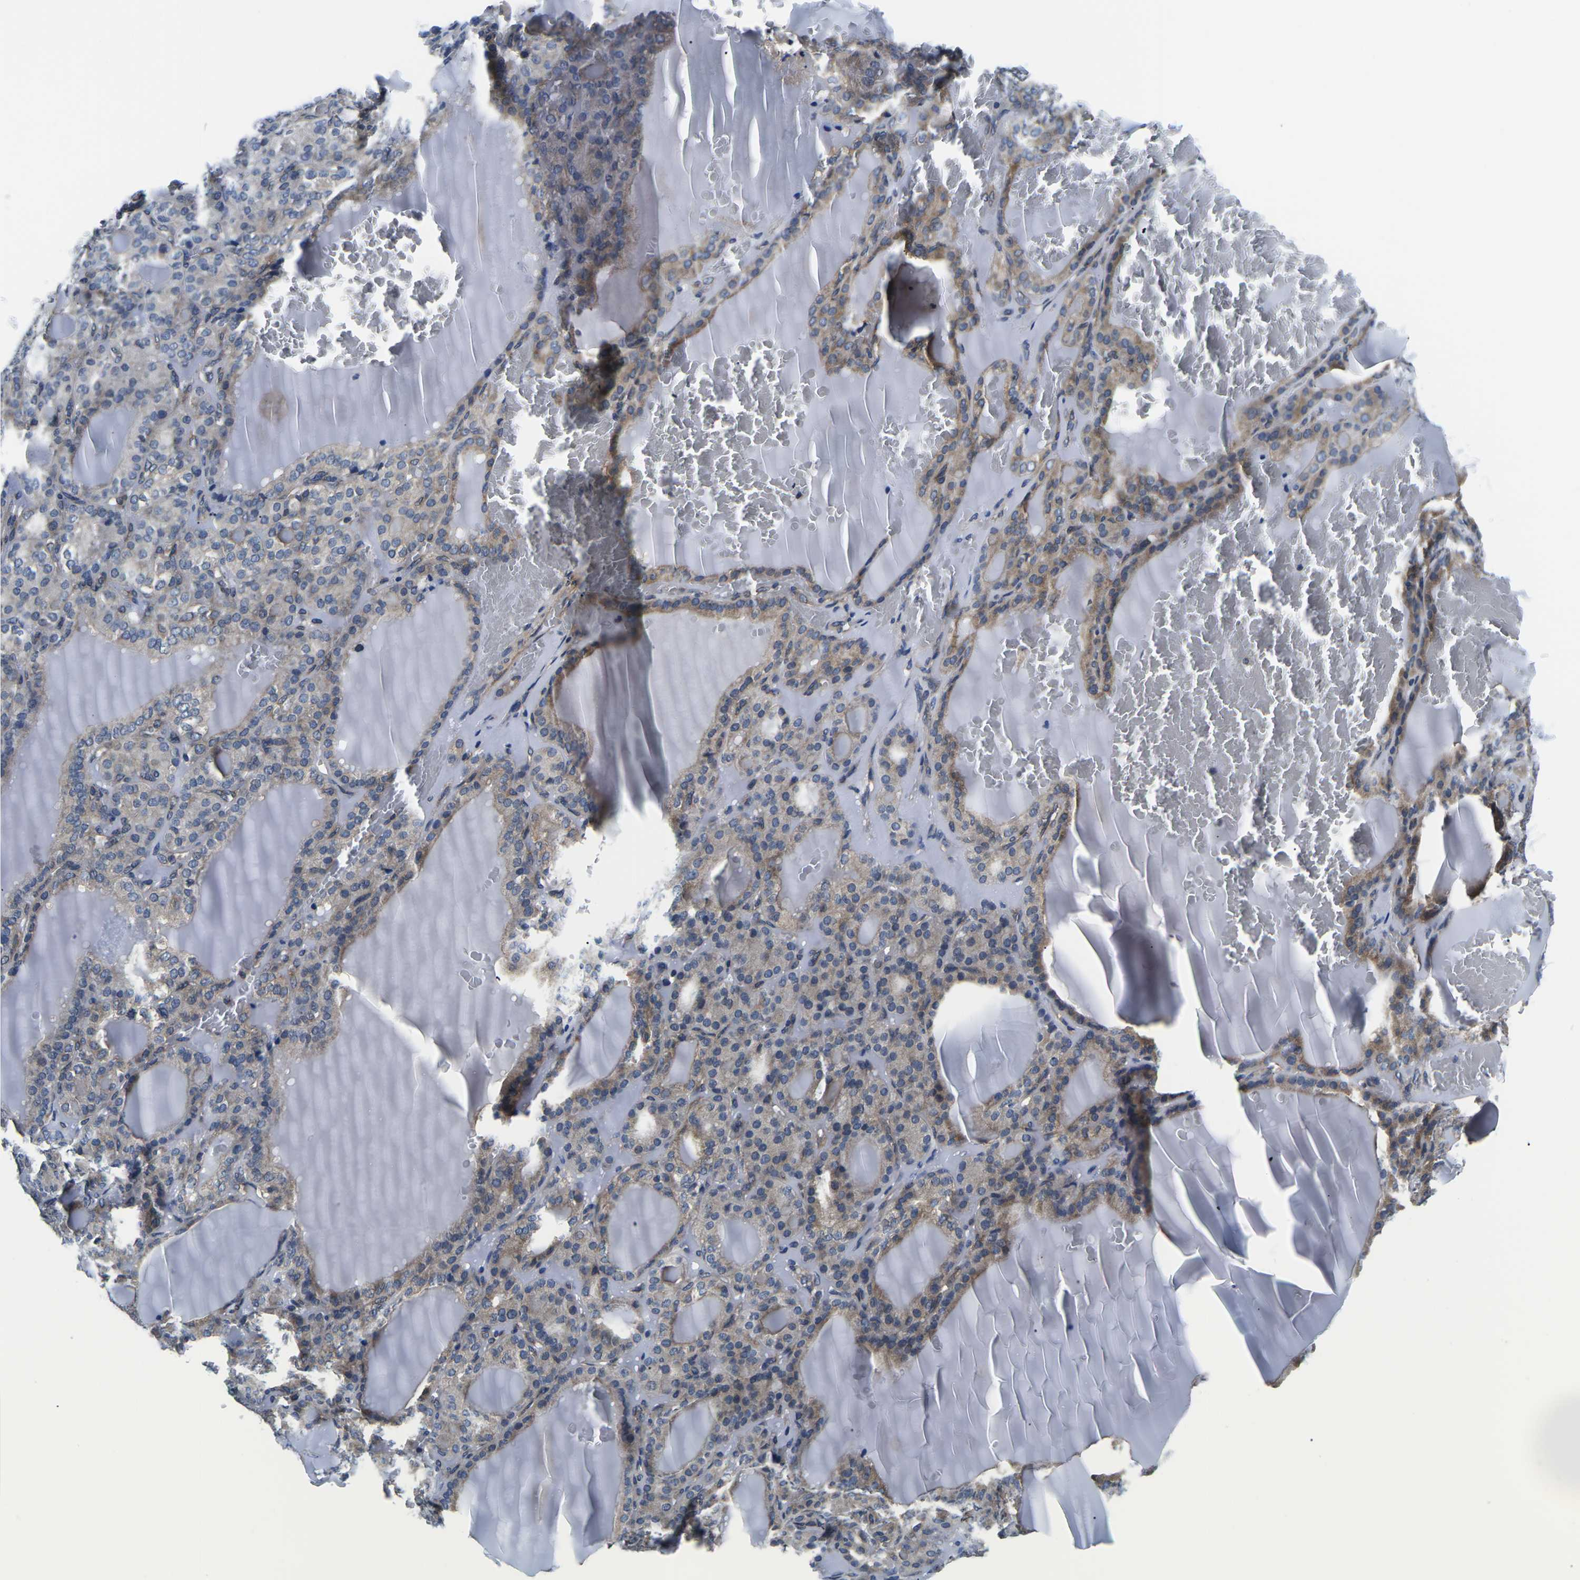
{"staining": {"intensity": "weak", "quantity": "25%-75%", "location": "cytoplasmic/membranous"}, "tissue": "thyroid gland", "cell_type": "Glandular cells", "image_type": "normal", "snomed": [{"axis": "morphology", "description": "Normal tissue, NOS"}, {"axis": "topography", "description": "Thyroid gland"}], "caption": "This image reveals immunohistochemistry staining of unremarkable human thyroid gland, with low weak cytoplasmic/membranous expression in about 25%-75% of glandular cells.", "gene": "GSK3B", "patient": {"sex": "female", "age": 28}}